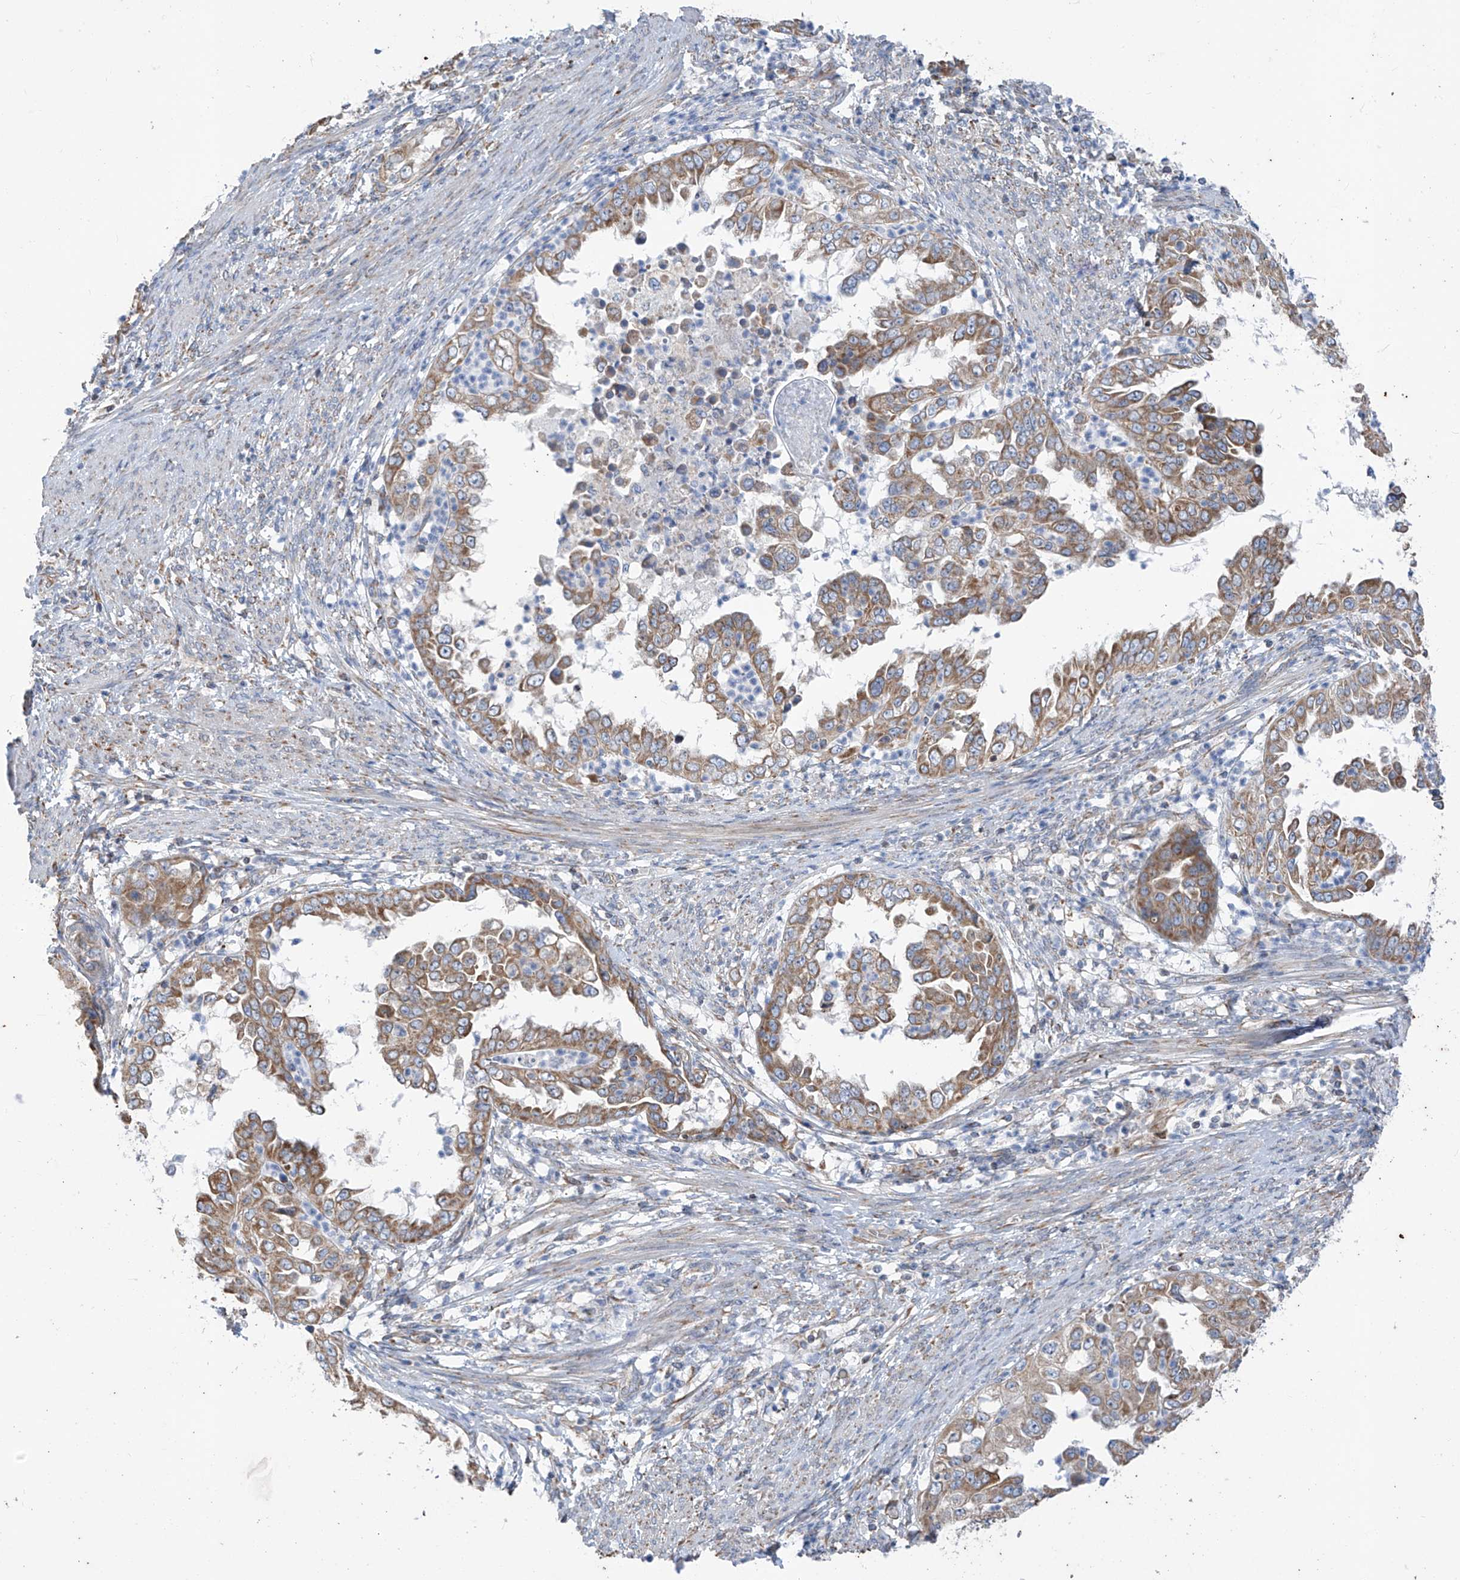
{"staining": {"intensity": "moderate", "quantity": ">75%", "location": "cytoplasmic/membranous"}, "tissue": "endometrial cancer", "cell_type": "Tumor cells", "image_type": "cancer", "snomed": [{"axis": "morphology", "description": "Adenocarcinoma, NOS"}, {"axis": "topography", "description": "Endometrium"}], "caption": "Immunohistochemistry photomicrograph of human adenocarcinoma (endometrial) stained for a protein (brown), which reveals medium levels of moderate cytoplasmic/membranous expression in about >75% of tumor cells.", "gene": "EOMES", "patient": {"sex": "female", "age": 85}}